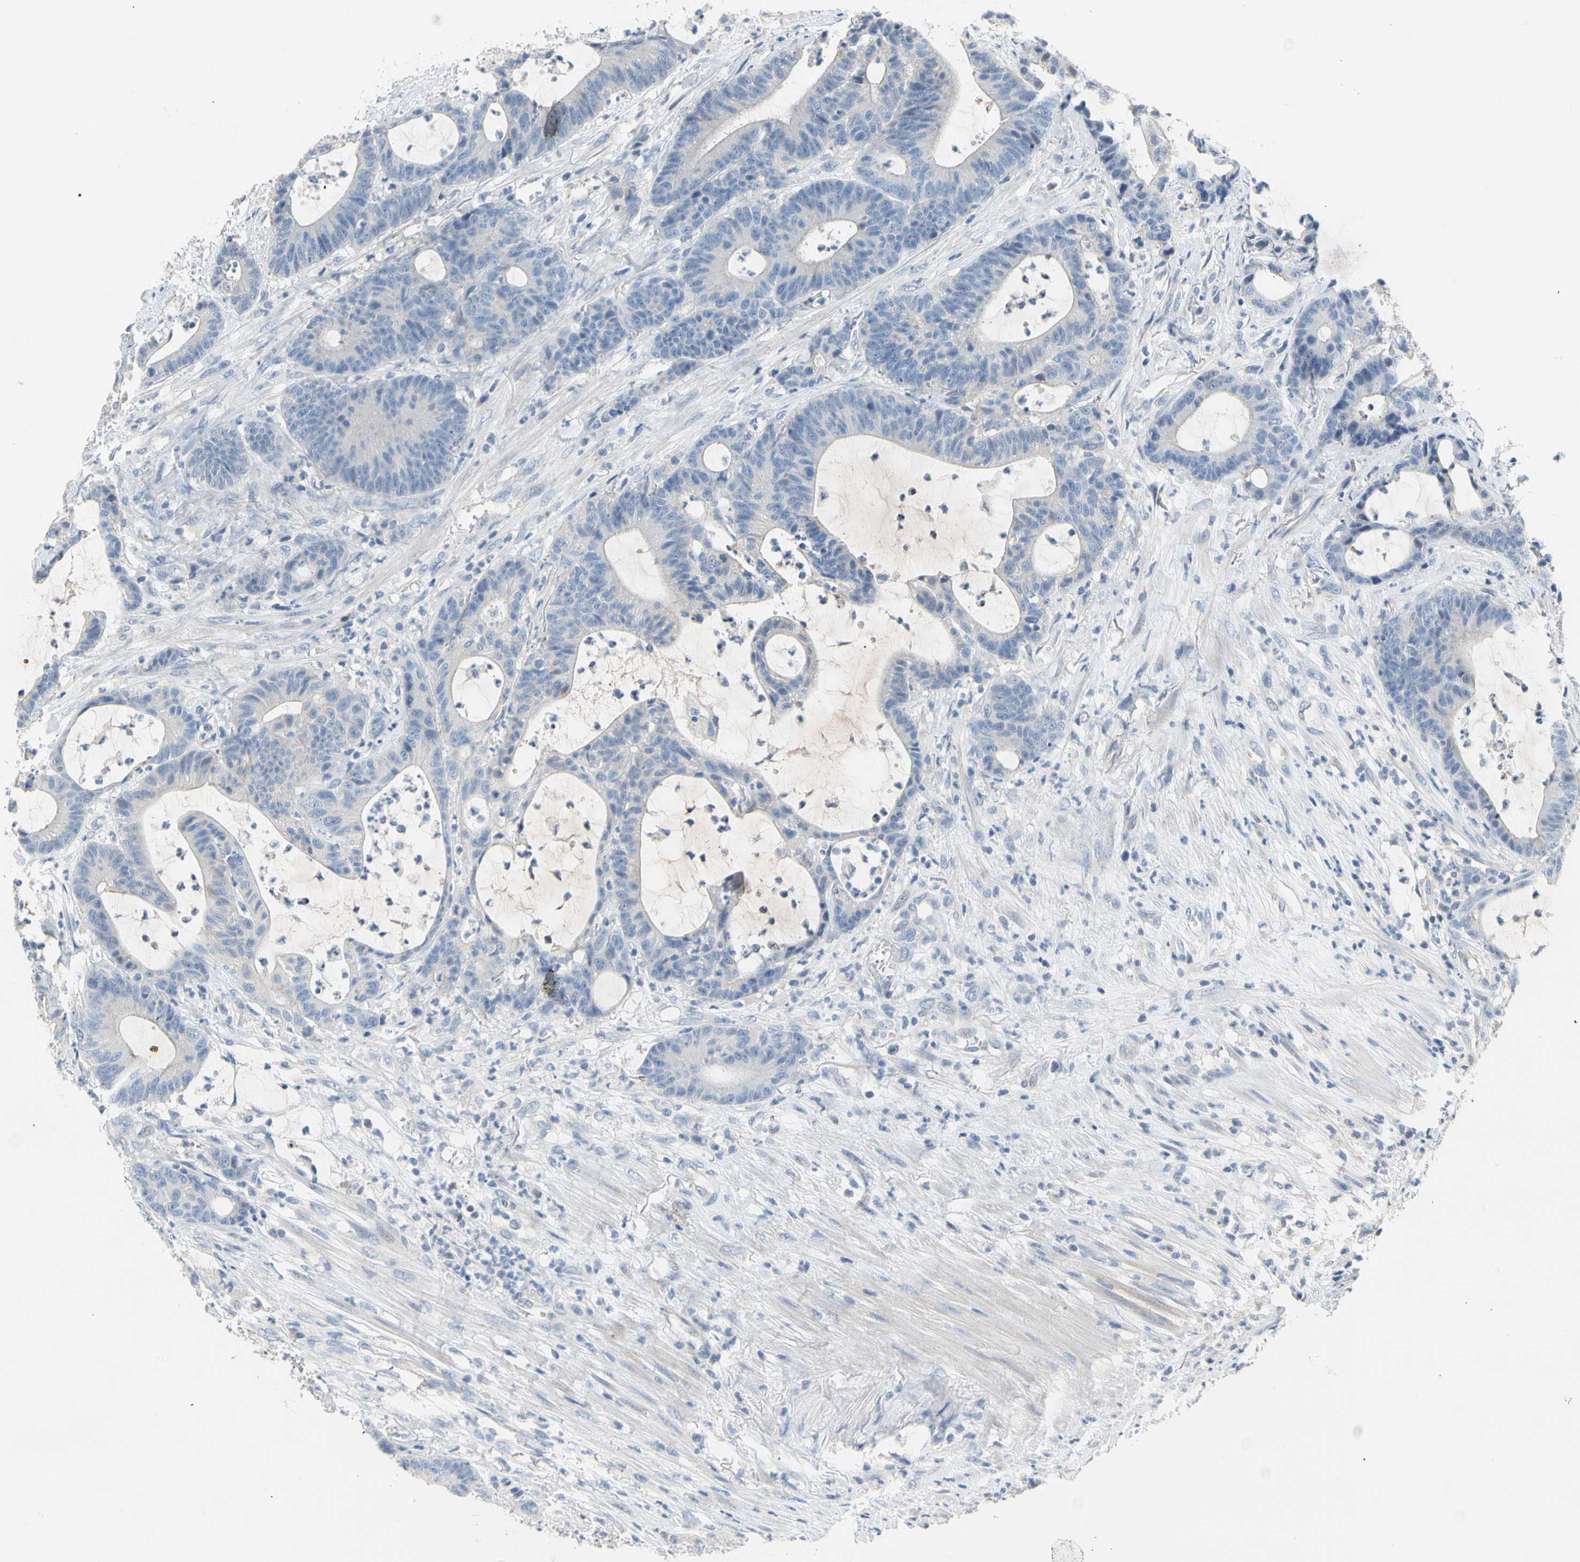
{"staining": {"intensity": "negative", "quantity": "none", "location": "none"}, "tissue": "colorectal cancer", "cell_type": "Tumor cells", "image_type": "cancer", "snomed": [{"axis": "morphology", "description": "Adenocarcinoma, NOS"}, {"axis": "topography", "description": "Colon"}], "caption": "Tumor cells show no significant positivity in colorectal cancer (adenocarcinoma). (Stains: DAB immunohistochemistry (IHC) with hematoxylin counter stain, Microscopy: brightfield microscopy at high magnification).", "gene": "CCM2L", "patient": {"sex": "female", "age": 84}}